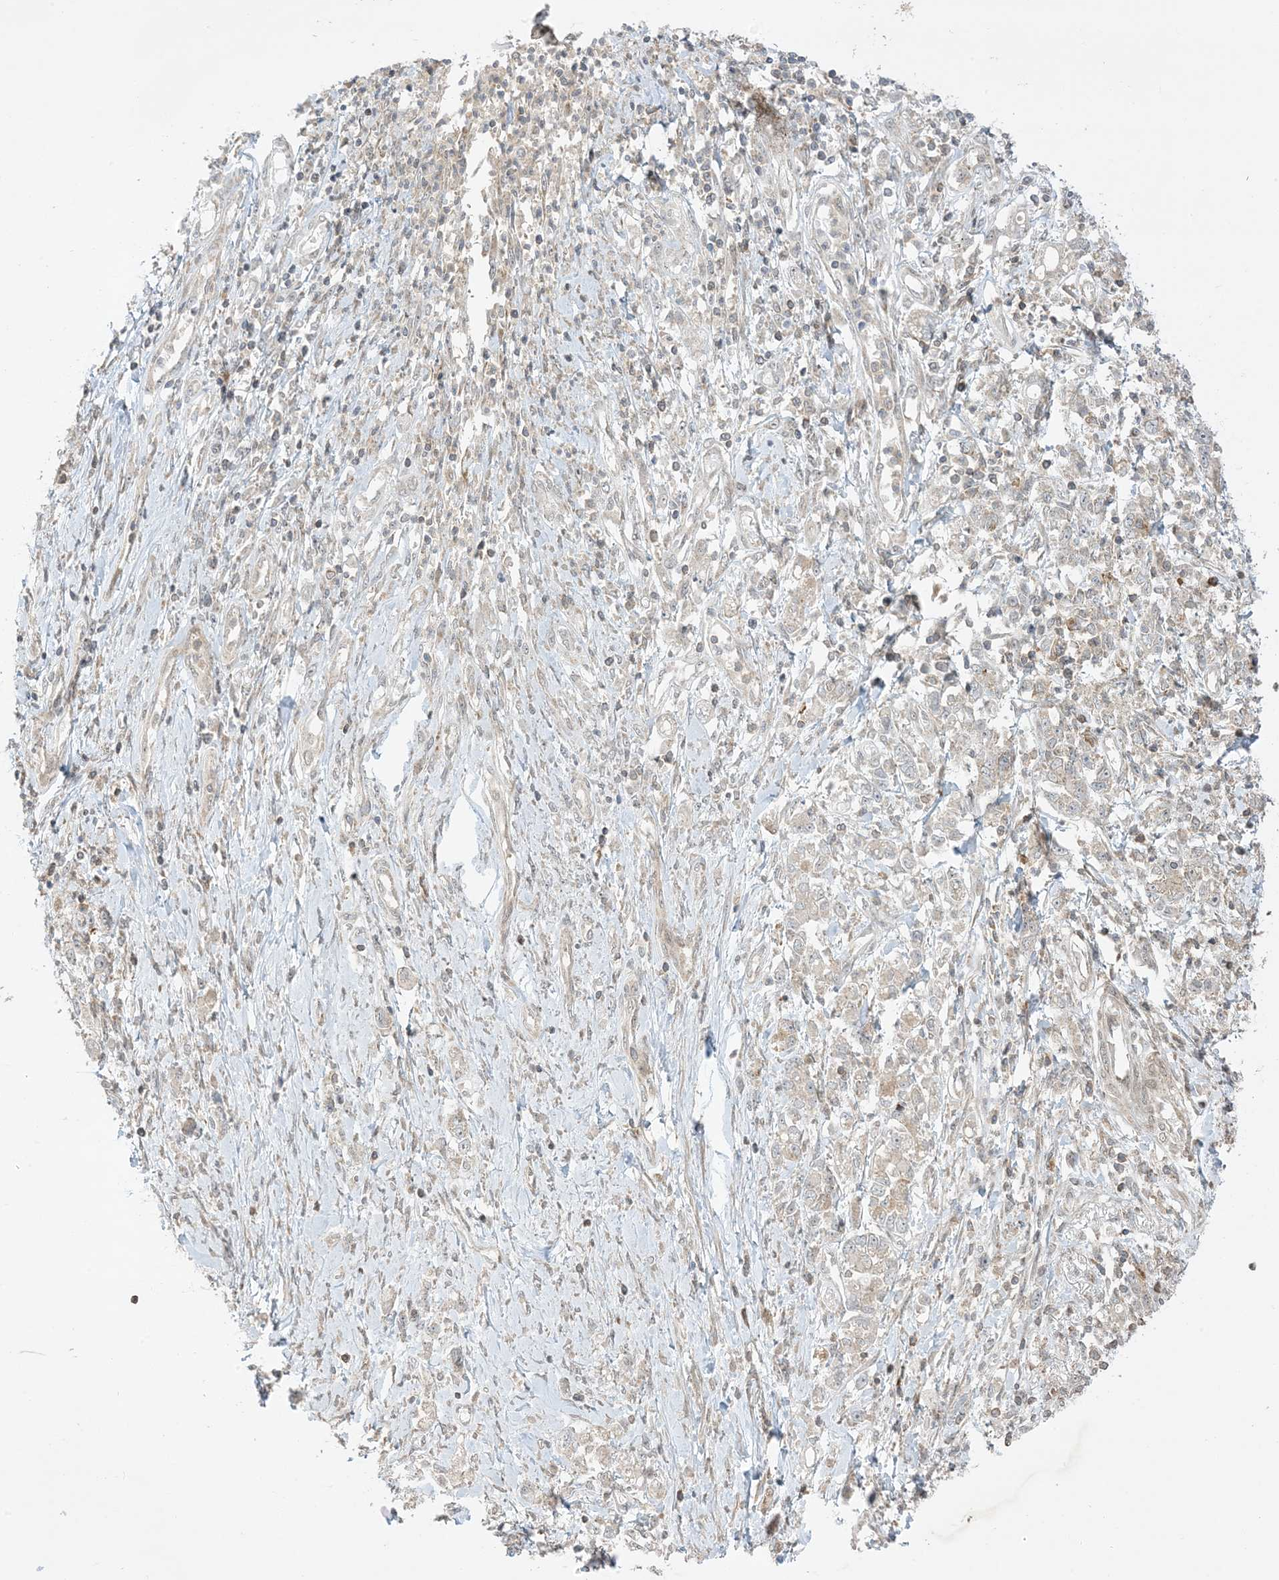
{"staining": {"intensity": "negative", "quantity": "none", "location": "none"}, "tissue": "stomach cancer", "cell_type": "Tumor cells", "image_type": "cancer", "snomed": [{"axis": "morphology", "description": "Adenocarcinoma, NOS"}, {"axis": "topography", "description": "Stomach"}], "caption": "DAB immunohistochemical staining of human stomach cancer (adenocarcinoma) shows no significant expression in tumor cells.", "gene": "PHLDB2", "patient": {"sex": "female", "age": 76}}